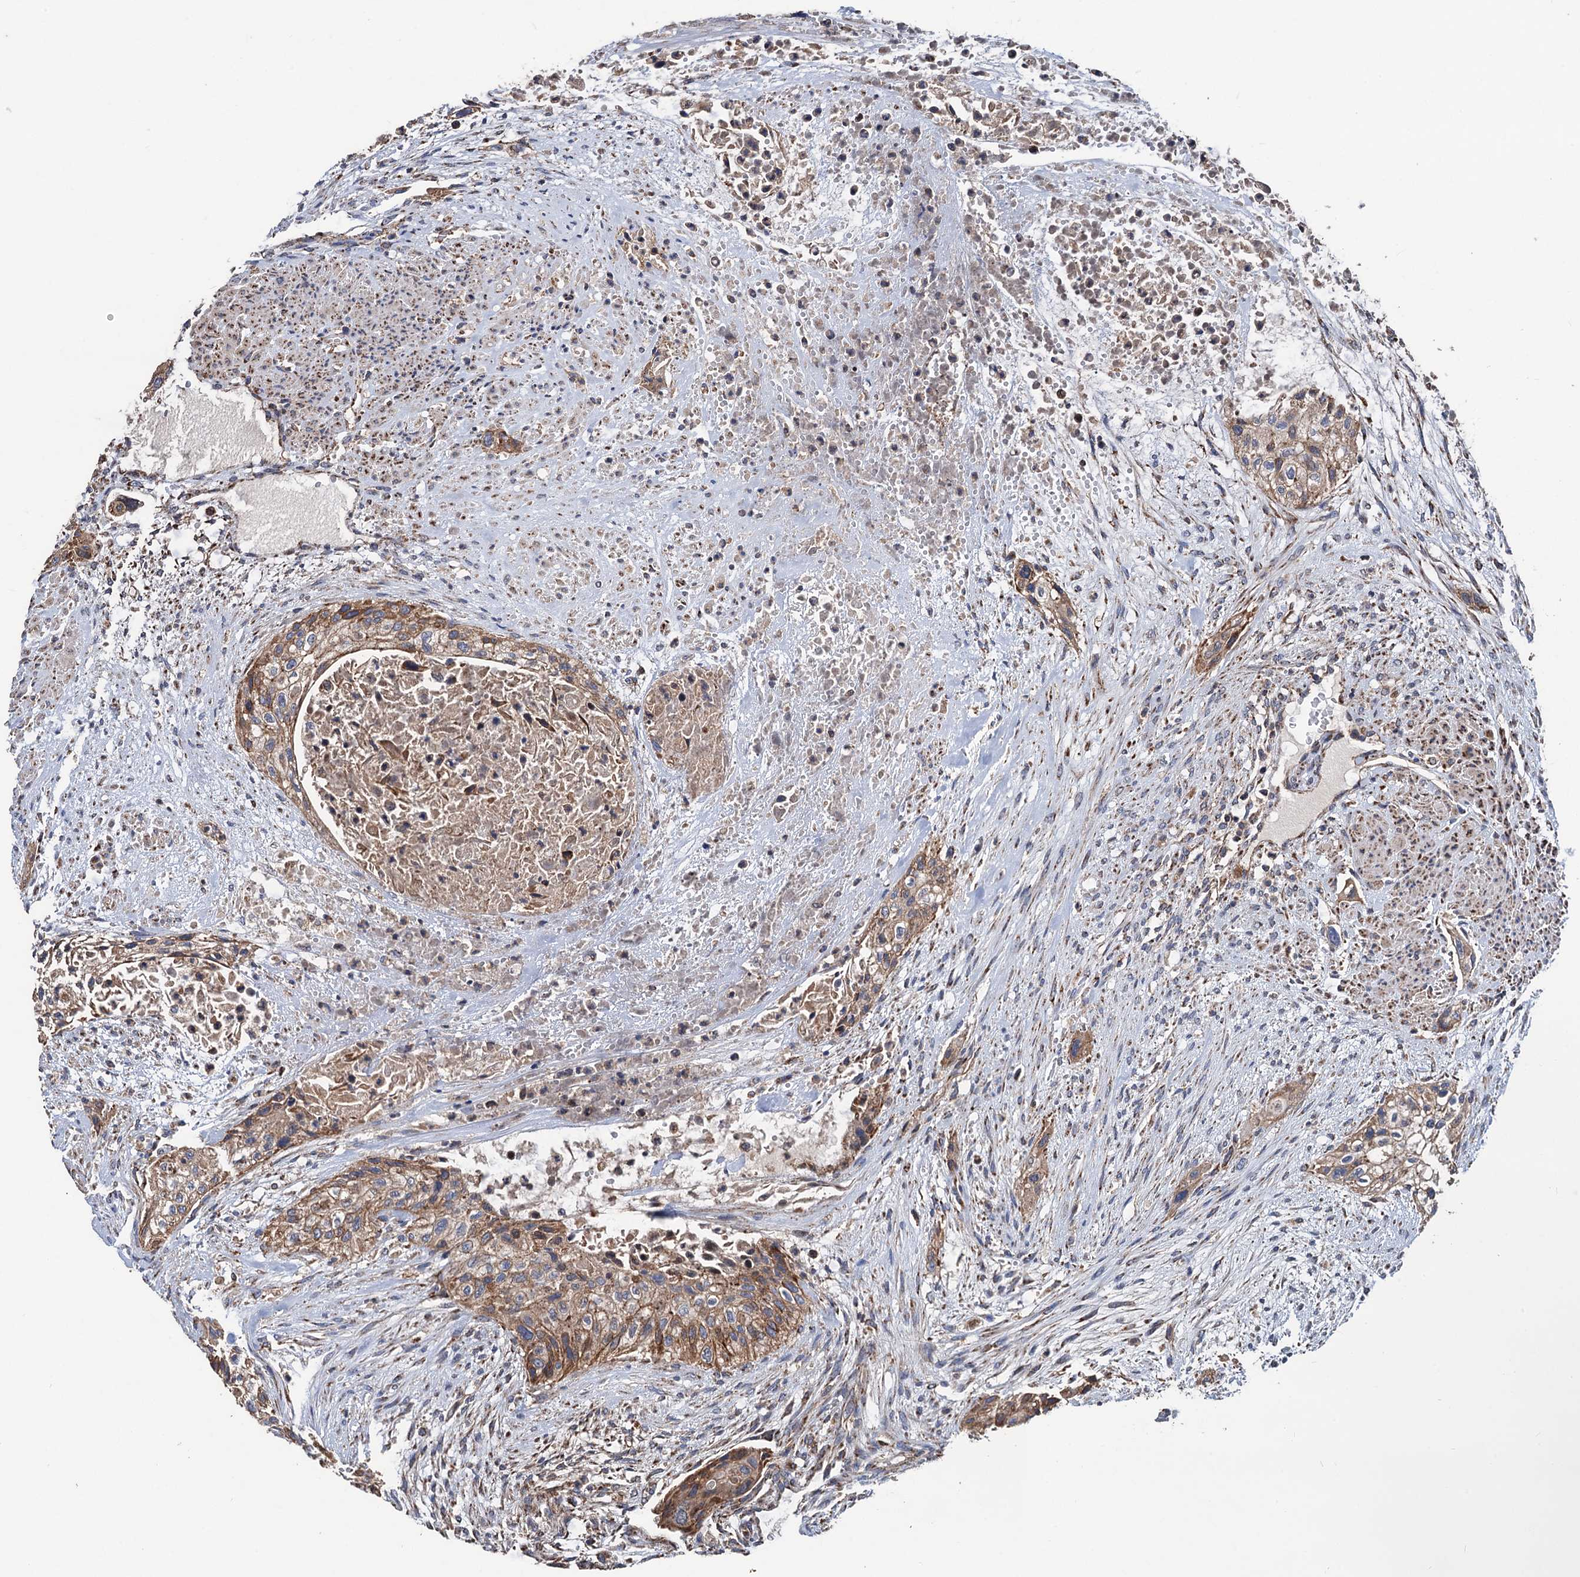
{"staining": {"intensity": "moderate", "quantity": ">75%", "location": "cytoplasmic/membranous"}, "tissue": "urothelial cancer", "cell_type": "Tumor cells", "image_type": "cancer", "snomed": [{"axis": "morphology", "description": "Urothelial carcinoma, High grade"}, {"axis": "topography", "description": "Urinary bladder"}], "caption": "DAB immunohistochemical staining of human urothelial cancer exhibits moderate cytoplasmic/membranous protein expression in approximately >75% of tumor cells.", "gene": "DGLUCY", "patient": {"sex": "male", "age": 35}}